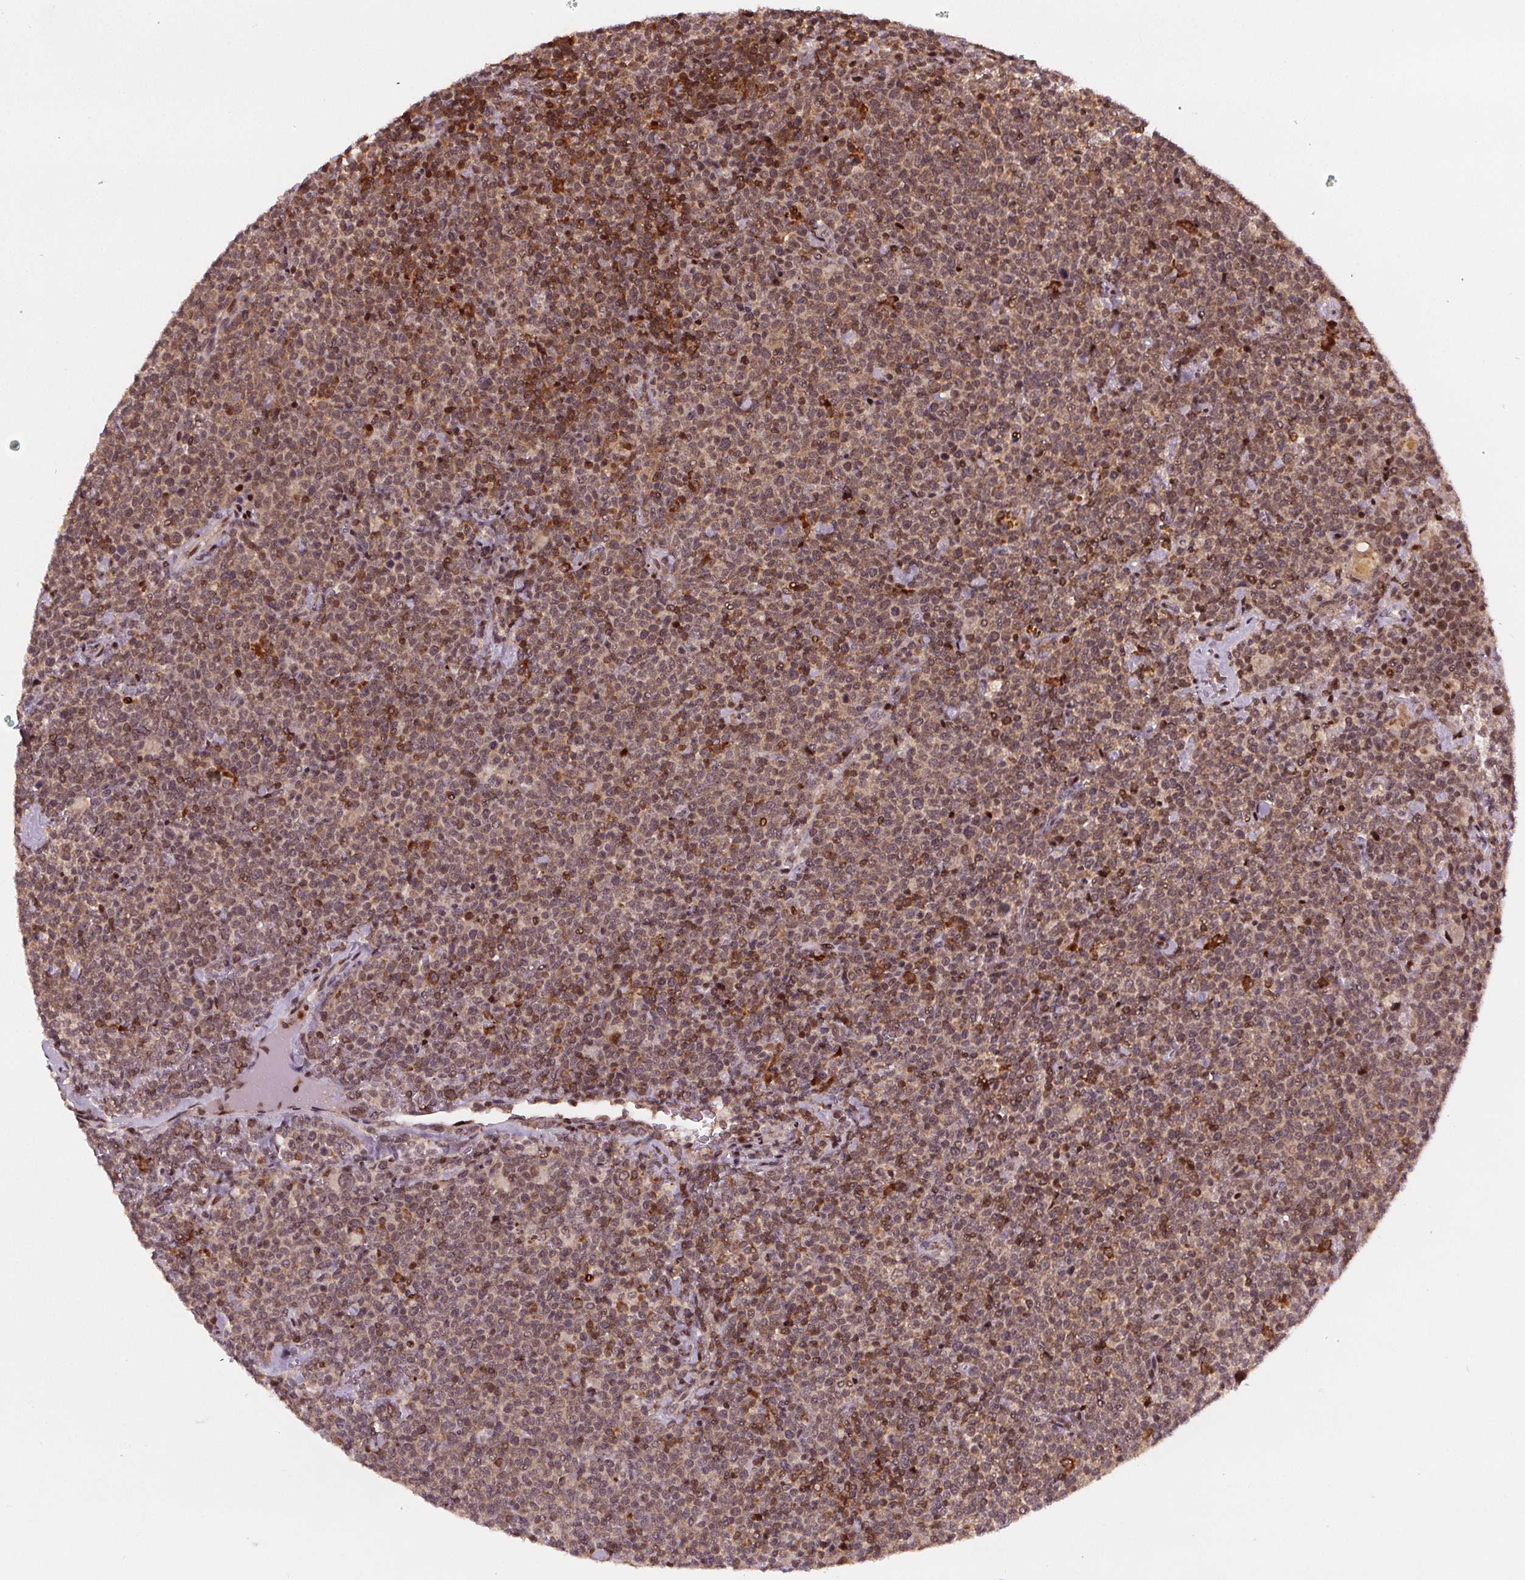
{"staining": {"intensity": "moderate", "quantity": "<25%", "location": "cytoplasmic/membranous,nuclear"}, "tissue": "lymphoma", "cell_type": "Tumor cells", "image_type": "cancer", "snomed": [{"axis": "morphology", "description": "Malignant lymphoma, non-Hodgkin's type, High grade"}, {"axis": "topography", "description": "Lymph node"}], "caption": "Tumor cells demonstrate low levels of moderate cytoplasmic/membranous and nuclear expression in approximately <25% of cells in lymphoma. The protein of interest is shown in brown color, while the nuclei are stained blue.", "gene": "SNRNP35", "patient": {"sex": "male", "age": 61}}